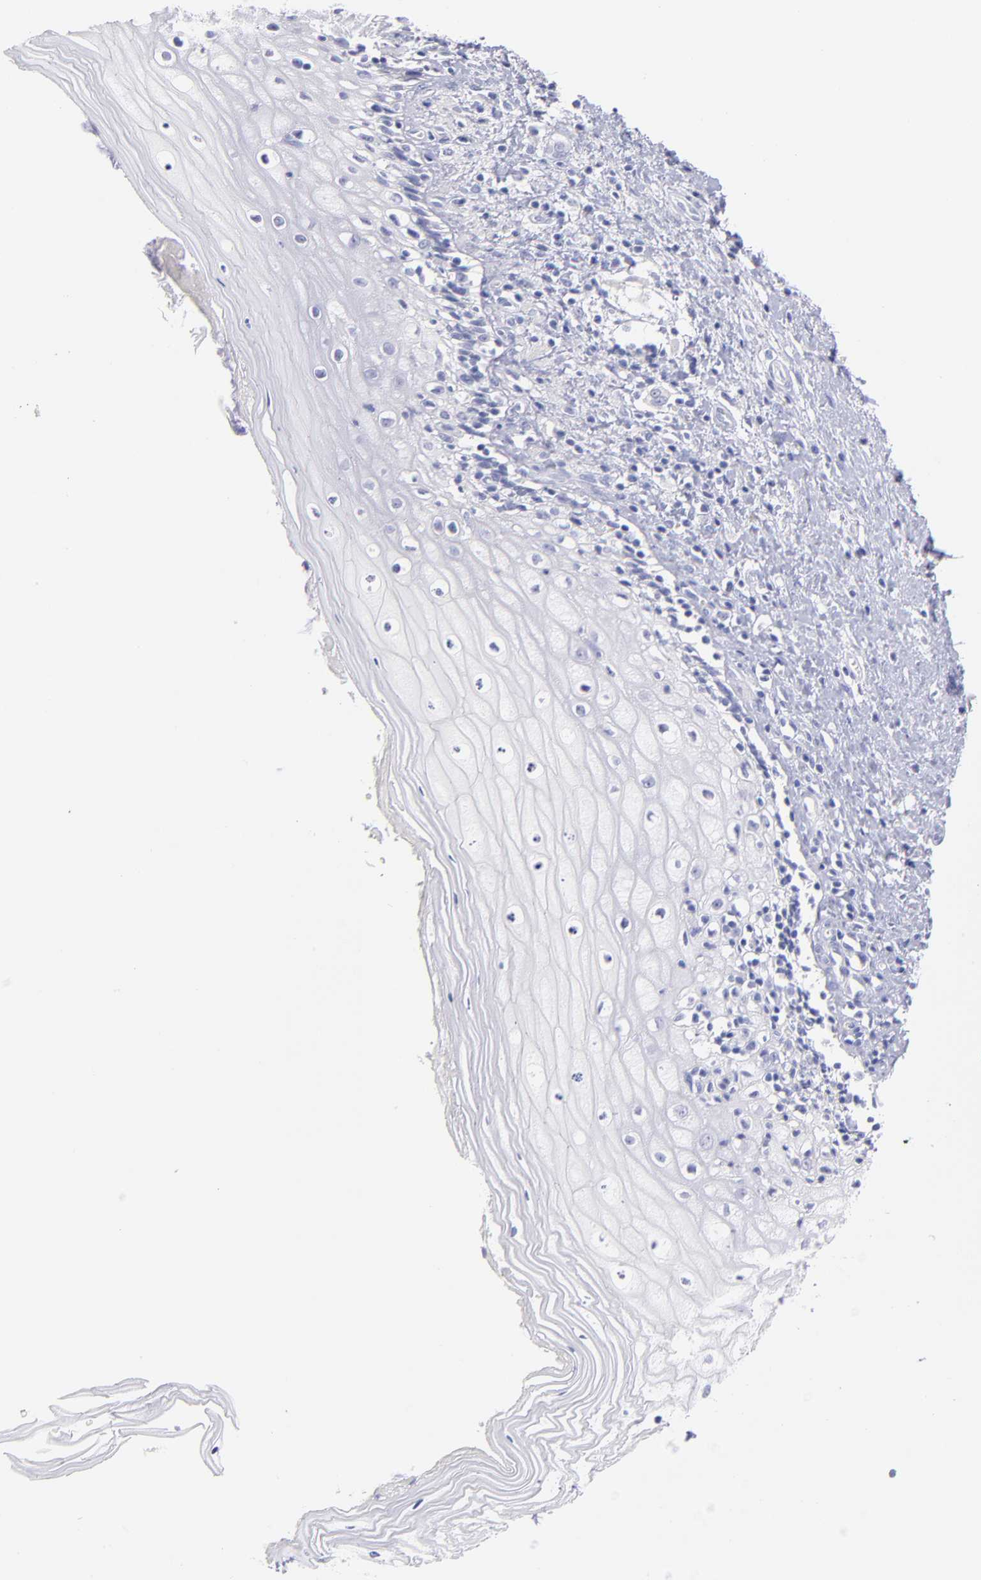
{"staining": {"intensity": "negative", "quantity": "none", "location": "none"}, "tissue": "vagina", "cell_type": "Squamous epithelial cells", "image_type": "normal", "snomed": [{"axis": "morphology", "description": "Normal tissue, NOS"}, {"axis": "topography", "description": "Vagina"}], "caption": "Immunohistochemical staining of benign vagina demonstrates no significant staining in squamous epithelial cells. (Immunohistochemistry, brightfield microscopy, high magnification).", "gene": "SCGN", "patient": {"sex": "female", "age": 46}}